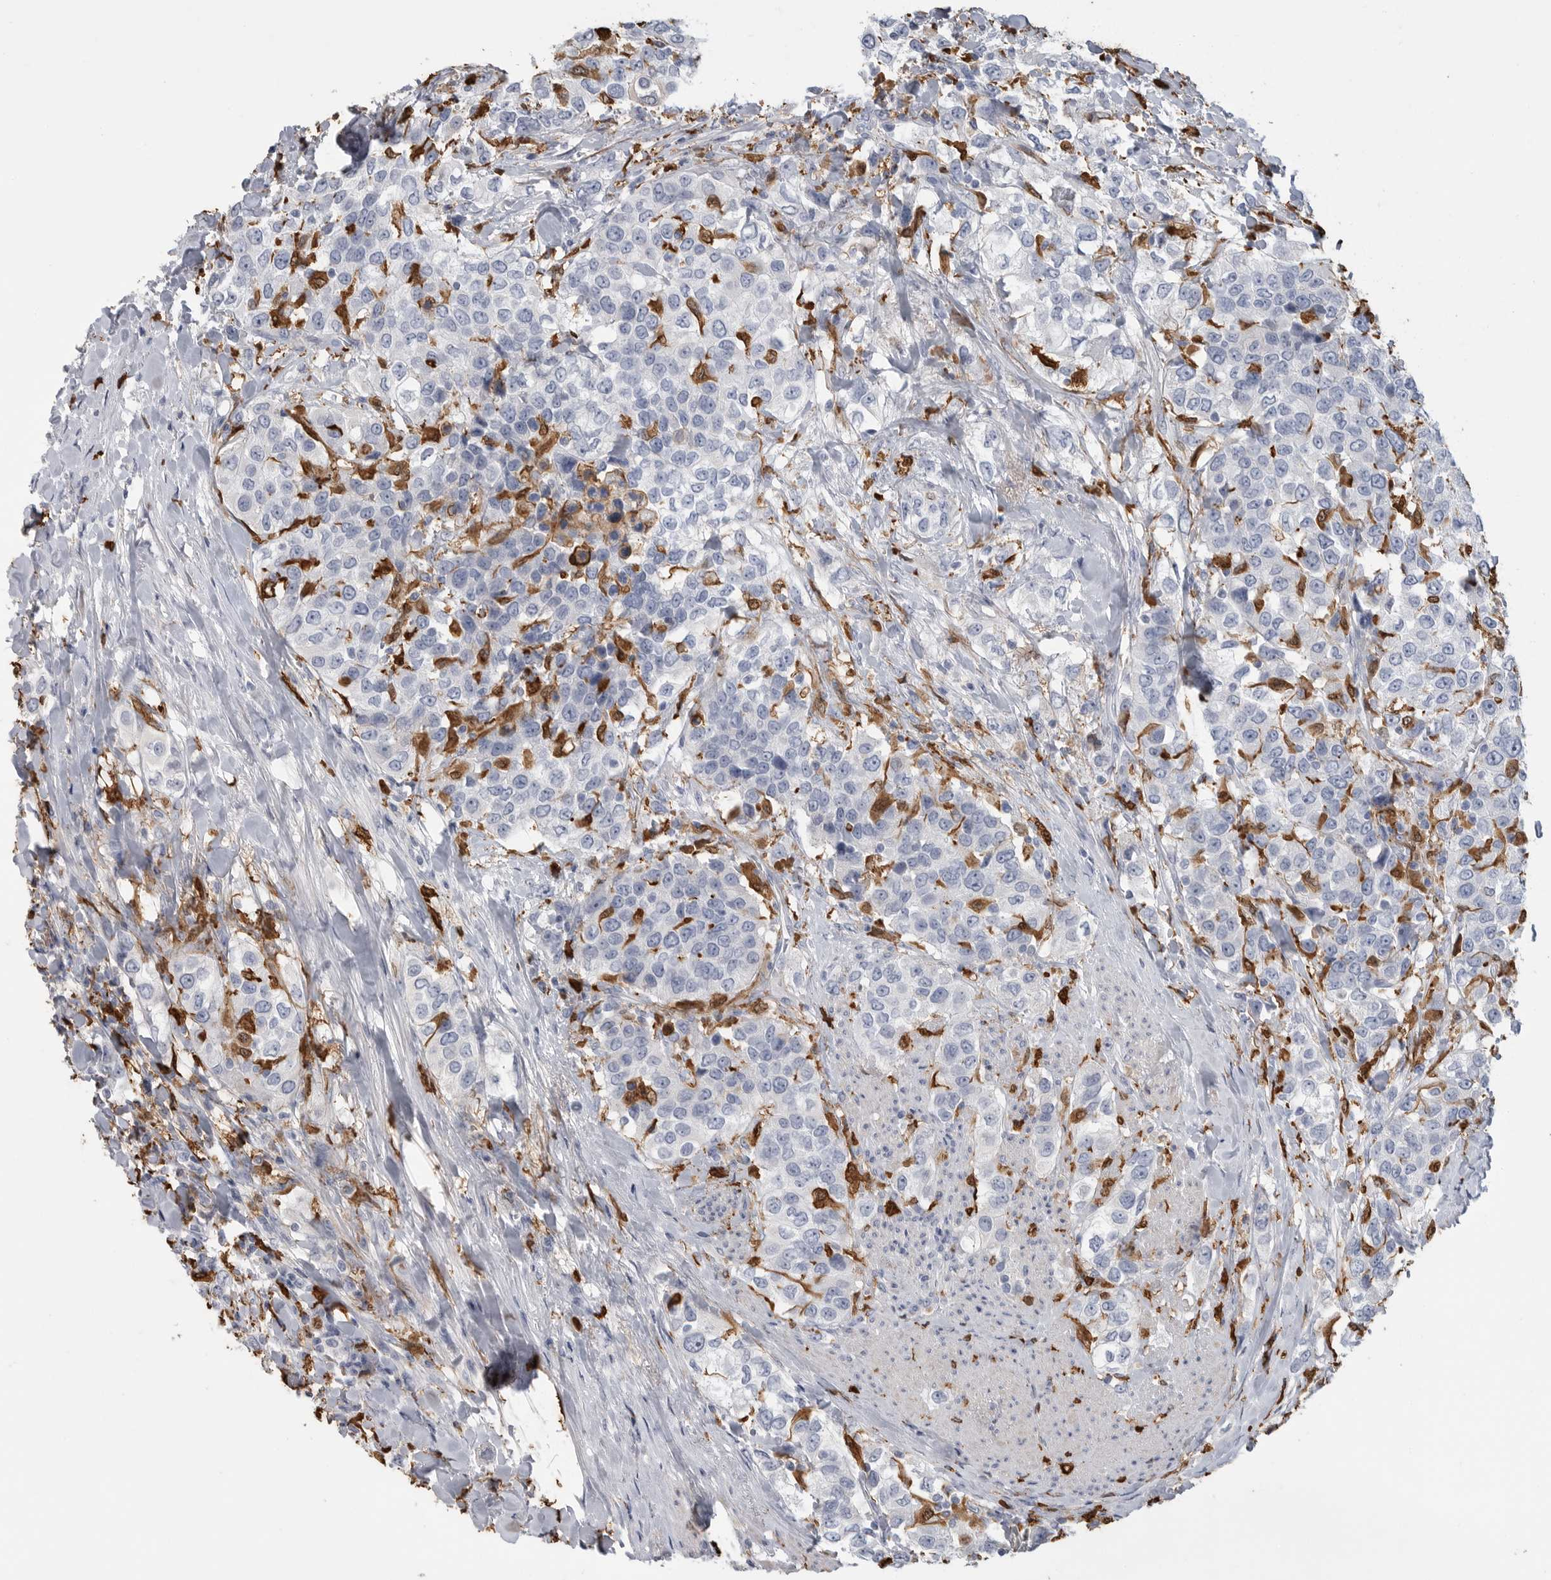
{"staining": {"intensity": "negative", "quantity": "none", "location": "none"}, "tissue": "urothelial cancer", "cell_type": "Tumor cells", "image_type": "cancer", "snomed": [{"axis": "morphology", "description": "Urothelial carcinoma, High grade"}, {"axis": "topography", "description": "Urinary bladder"}], "caption": "Photomicrograph shows no protein staining in tumor cells of urothelial cancer tissue.", "gene": "CYB561D1", "patient": {"sex": "female", "age": 80}}